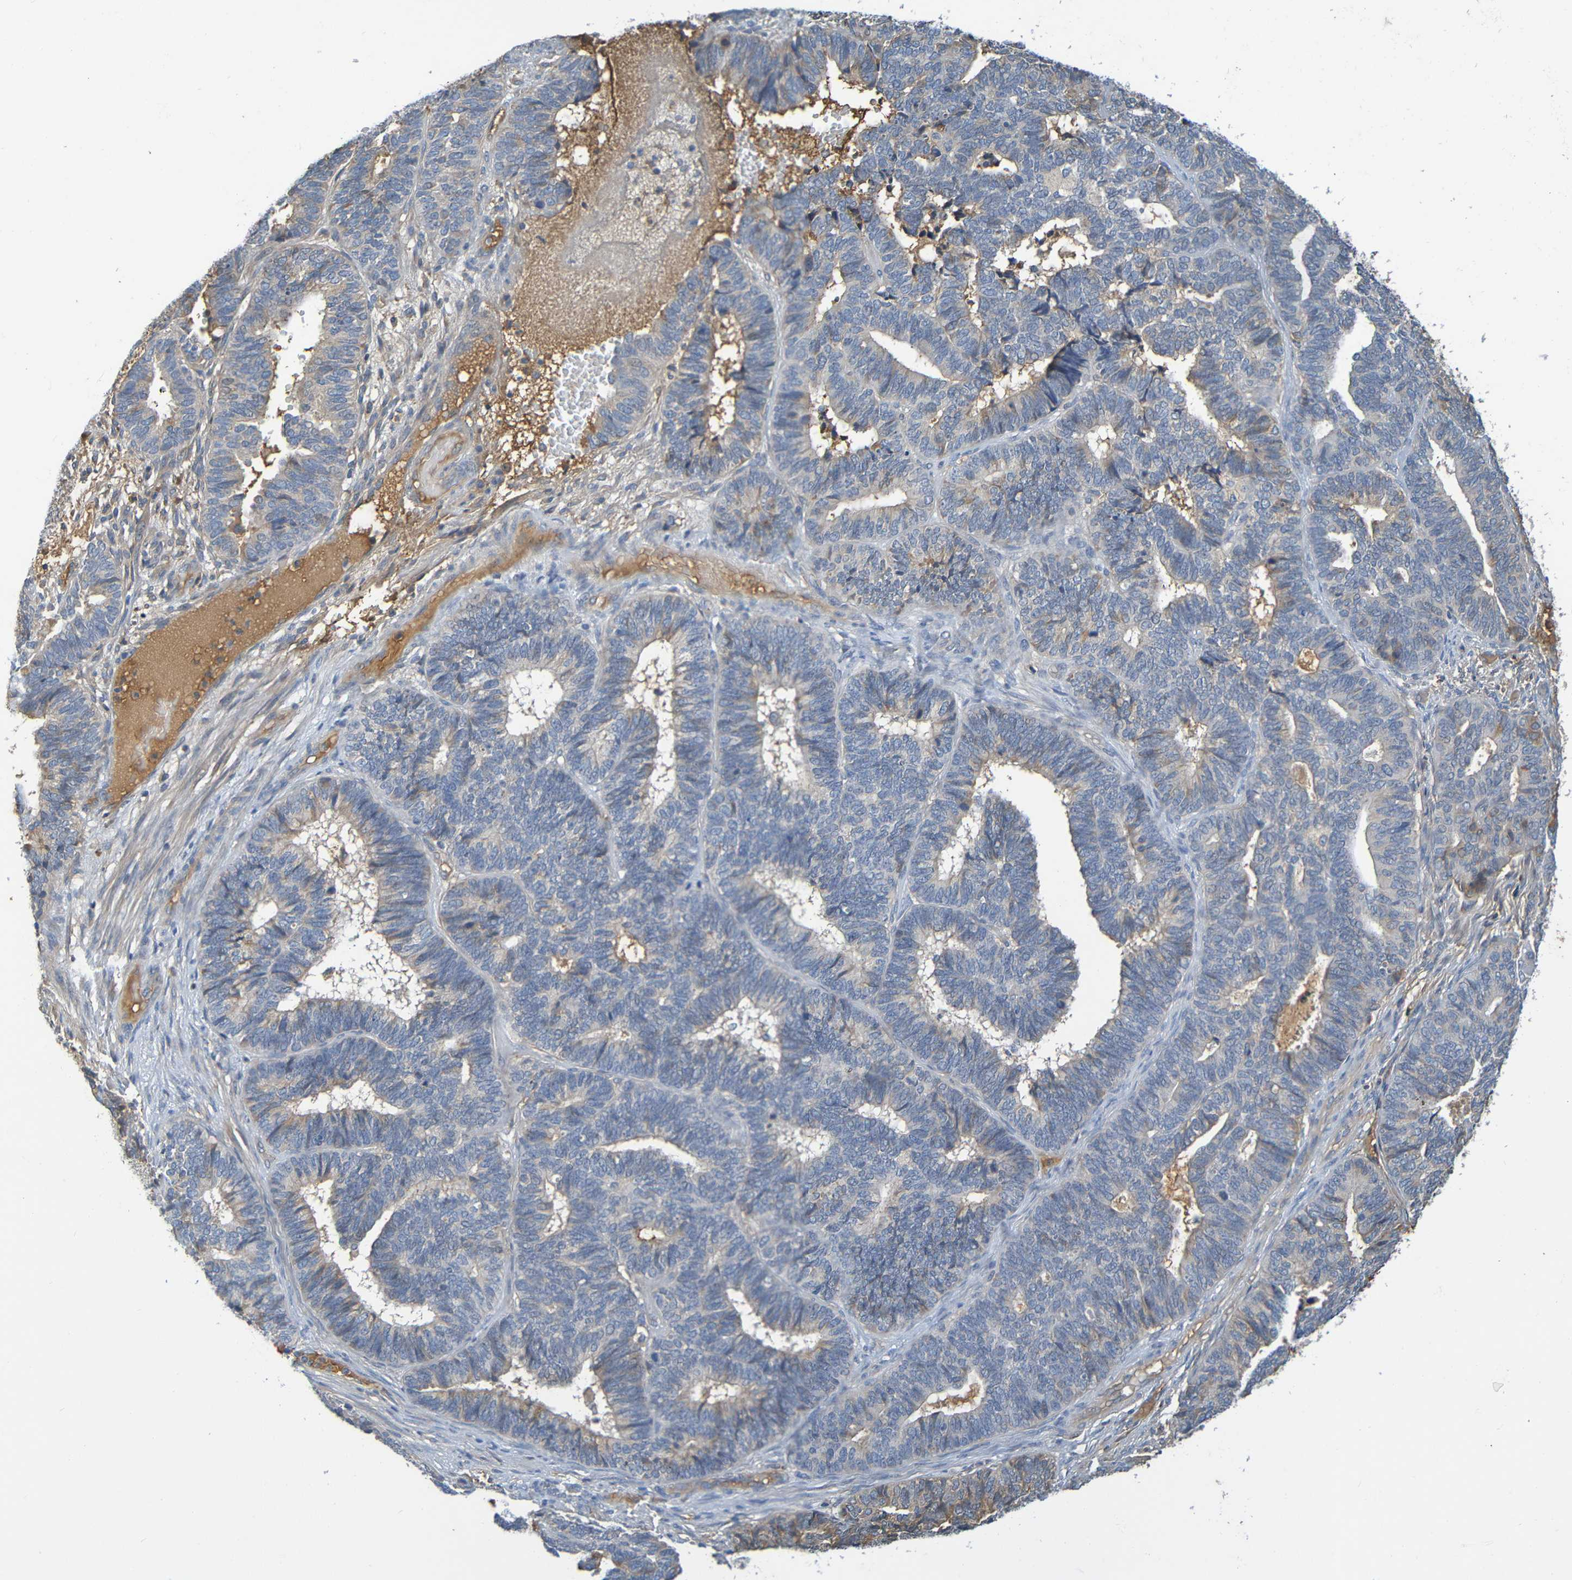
{"staining": {"intensity": "weak", "quantity": "<25%", "location": "cytoplasmic/membranous"}, "tissue": "endometrial cancer", "cell_type": "Tumor cells", "image_type": "cancer", "snomed": [{"axis": "morphology", "description": "Adenocarcinoma, NOS"}, {"axis": "topography", "description": "Endometrium"}], "caption": "Human endometrial cancer stained for a protein using IHC displays no staining in tumor cells.", "gene": "C1QA", "patient": {"sex": "female", "age": 70}}